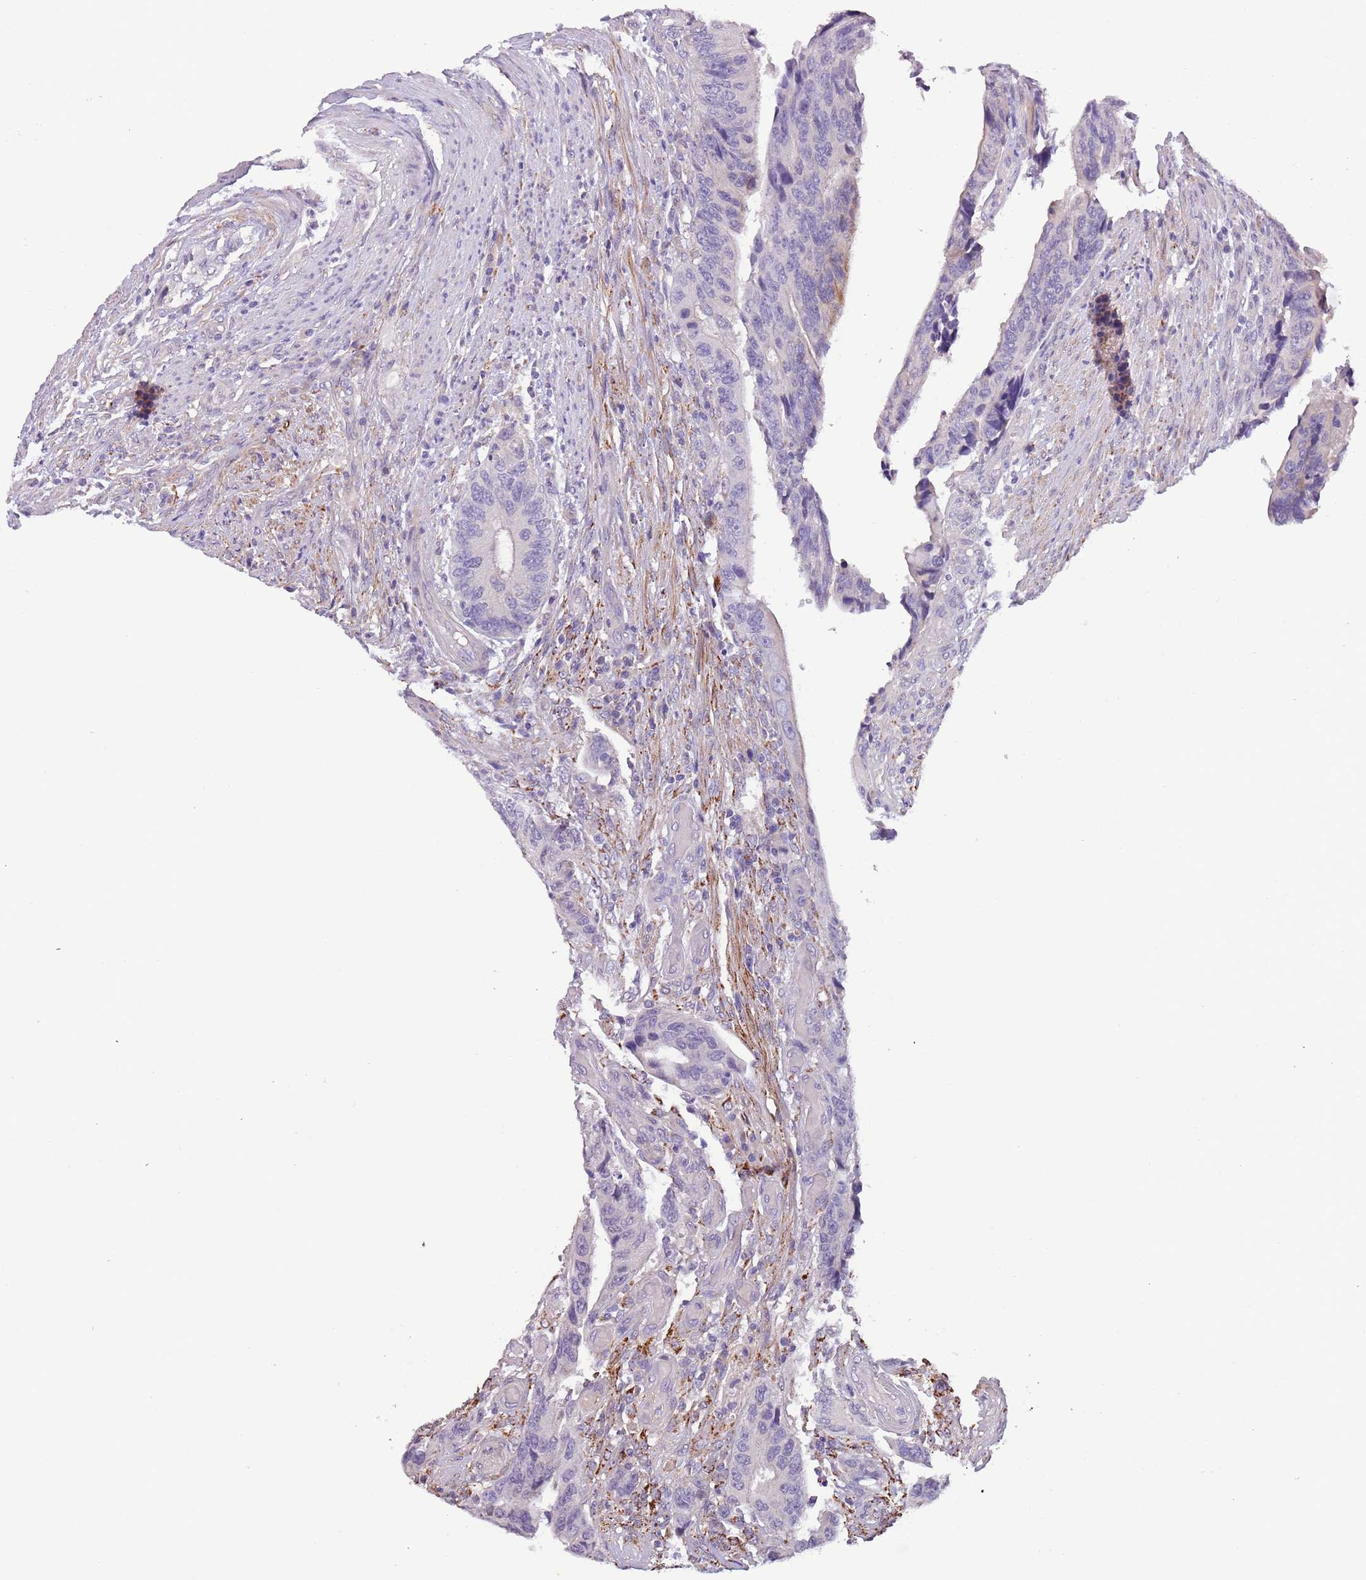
{"staining": {"intensity": "negative", "quantity": "none", "location": "none"}, "tissue": "colorectal cancer", "cell_type": "Tumor cells", "image_type": "cancer", "snomed": [{"axis": "morphology", "description": "Adenocarcinoma, NOS"}, {"axis": "topography", "description": "Colon"}], "caption": "Tumor cells are negative for protein expression in human colorectal cancer (adenocarcinoma).", "gene": "ZNF658", "patient": {"sex": "male", "age": 87}}